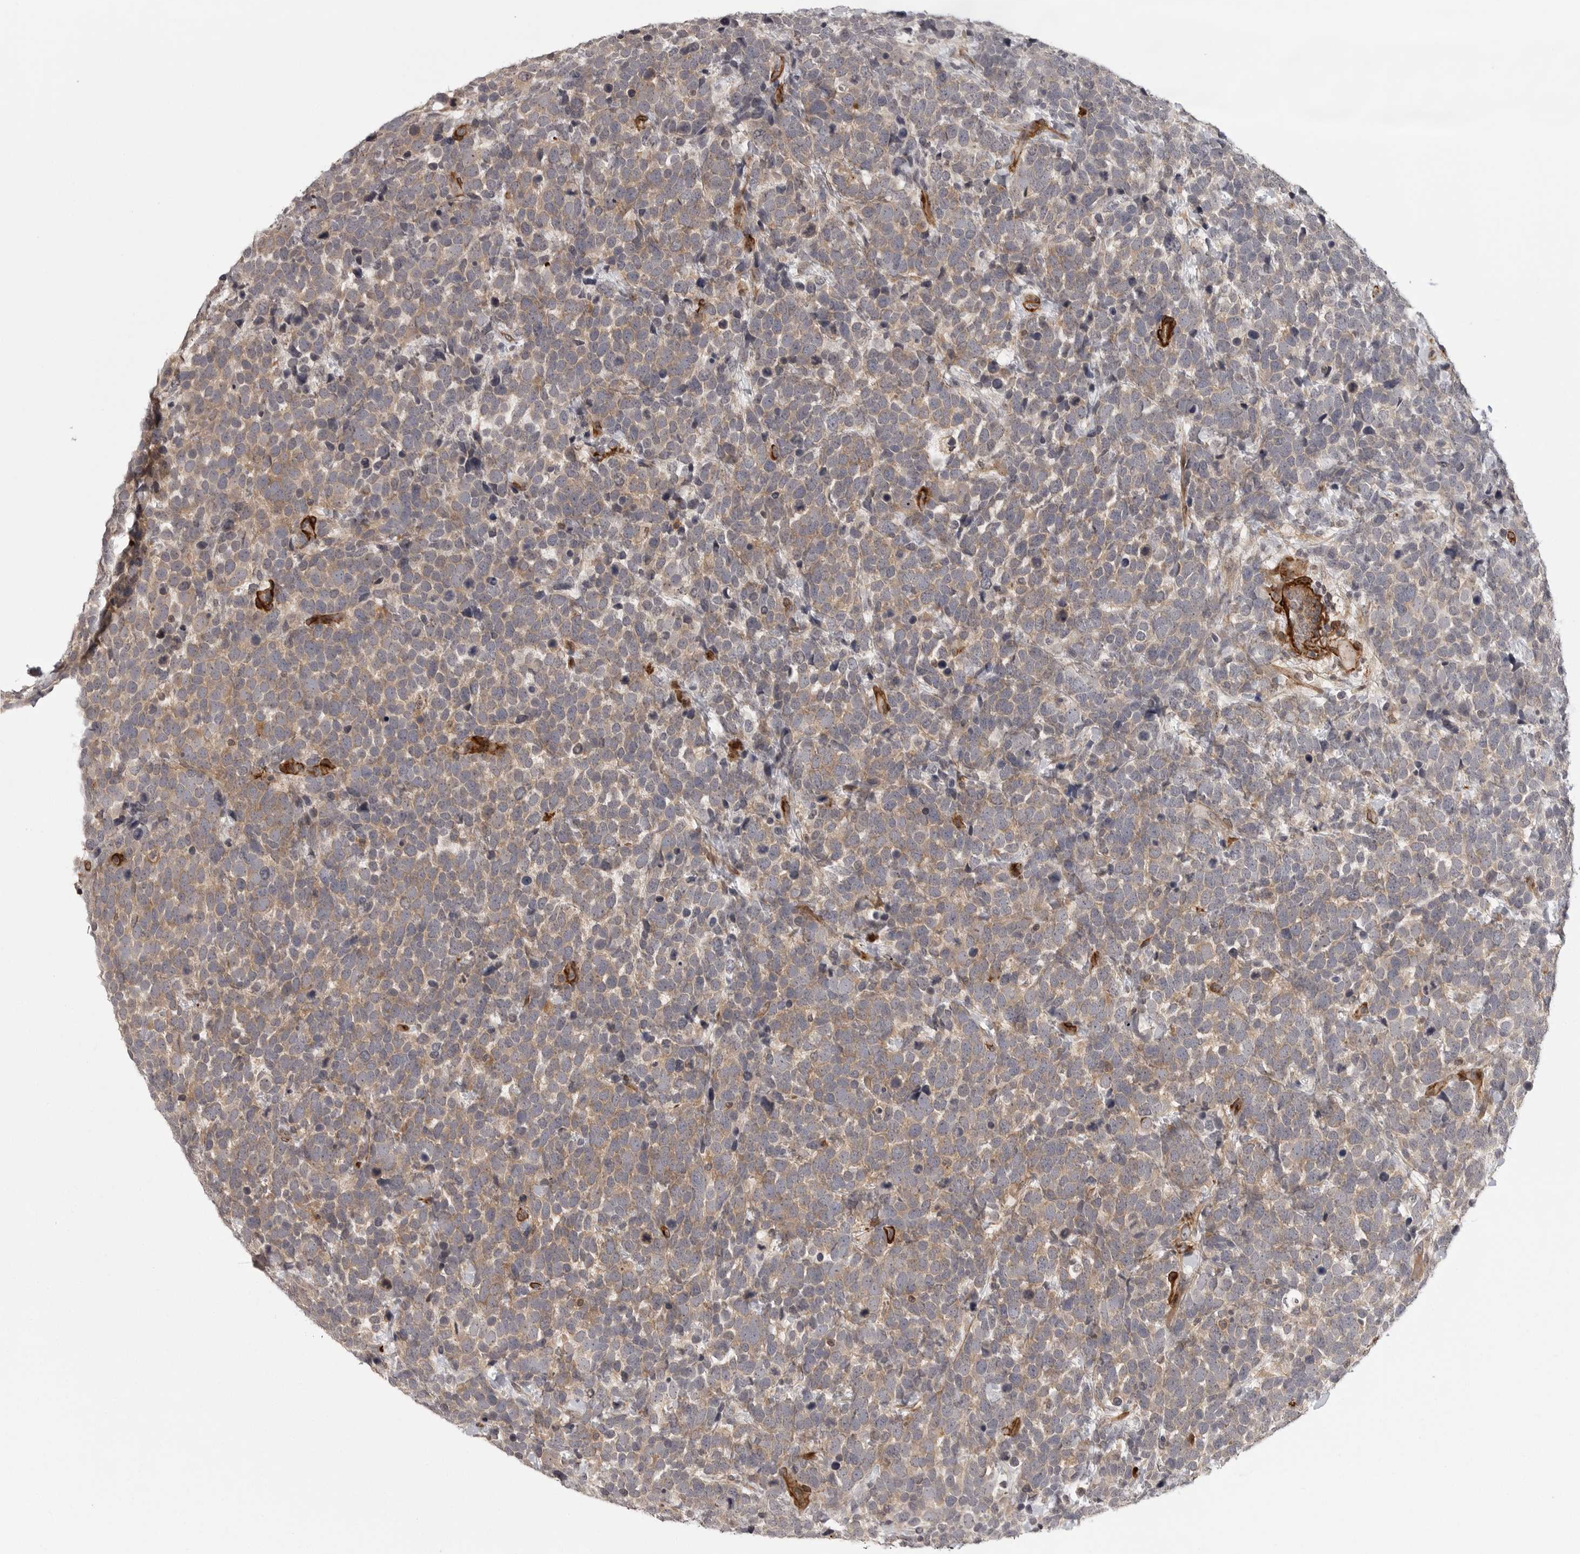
{"staining": {"intensity": "weak", "quantity": "25%-75%", "location": "cytoplasmic/membranous"}, "tissue": "urothelial cancer", "cell_type": "Tumor cells", "image_type": "cancer", "snomed": [{"axis": "morphology", "description": "Urothelial carcinoma, High grade"}, {"axis": "topography", "description": "Urinary bladder"}], "caption": "Protein expression analysis of high-grade urothelial carcinoma displays weak cytoplasmic/membranous positivity in approximately 25%-75% of tumor cells. (DAB (3,3'-diaminobenzidine) IHC, brown staining for protein, blue staining for nuclei).", "gene": "TUT4", "patient": {"sex": "female", "age": 82}}